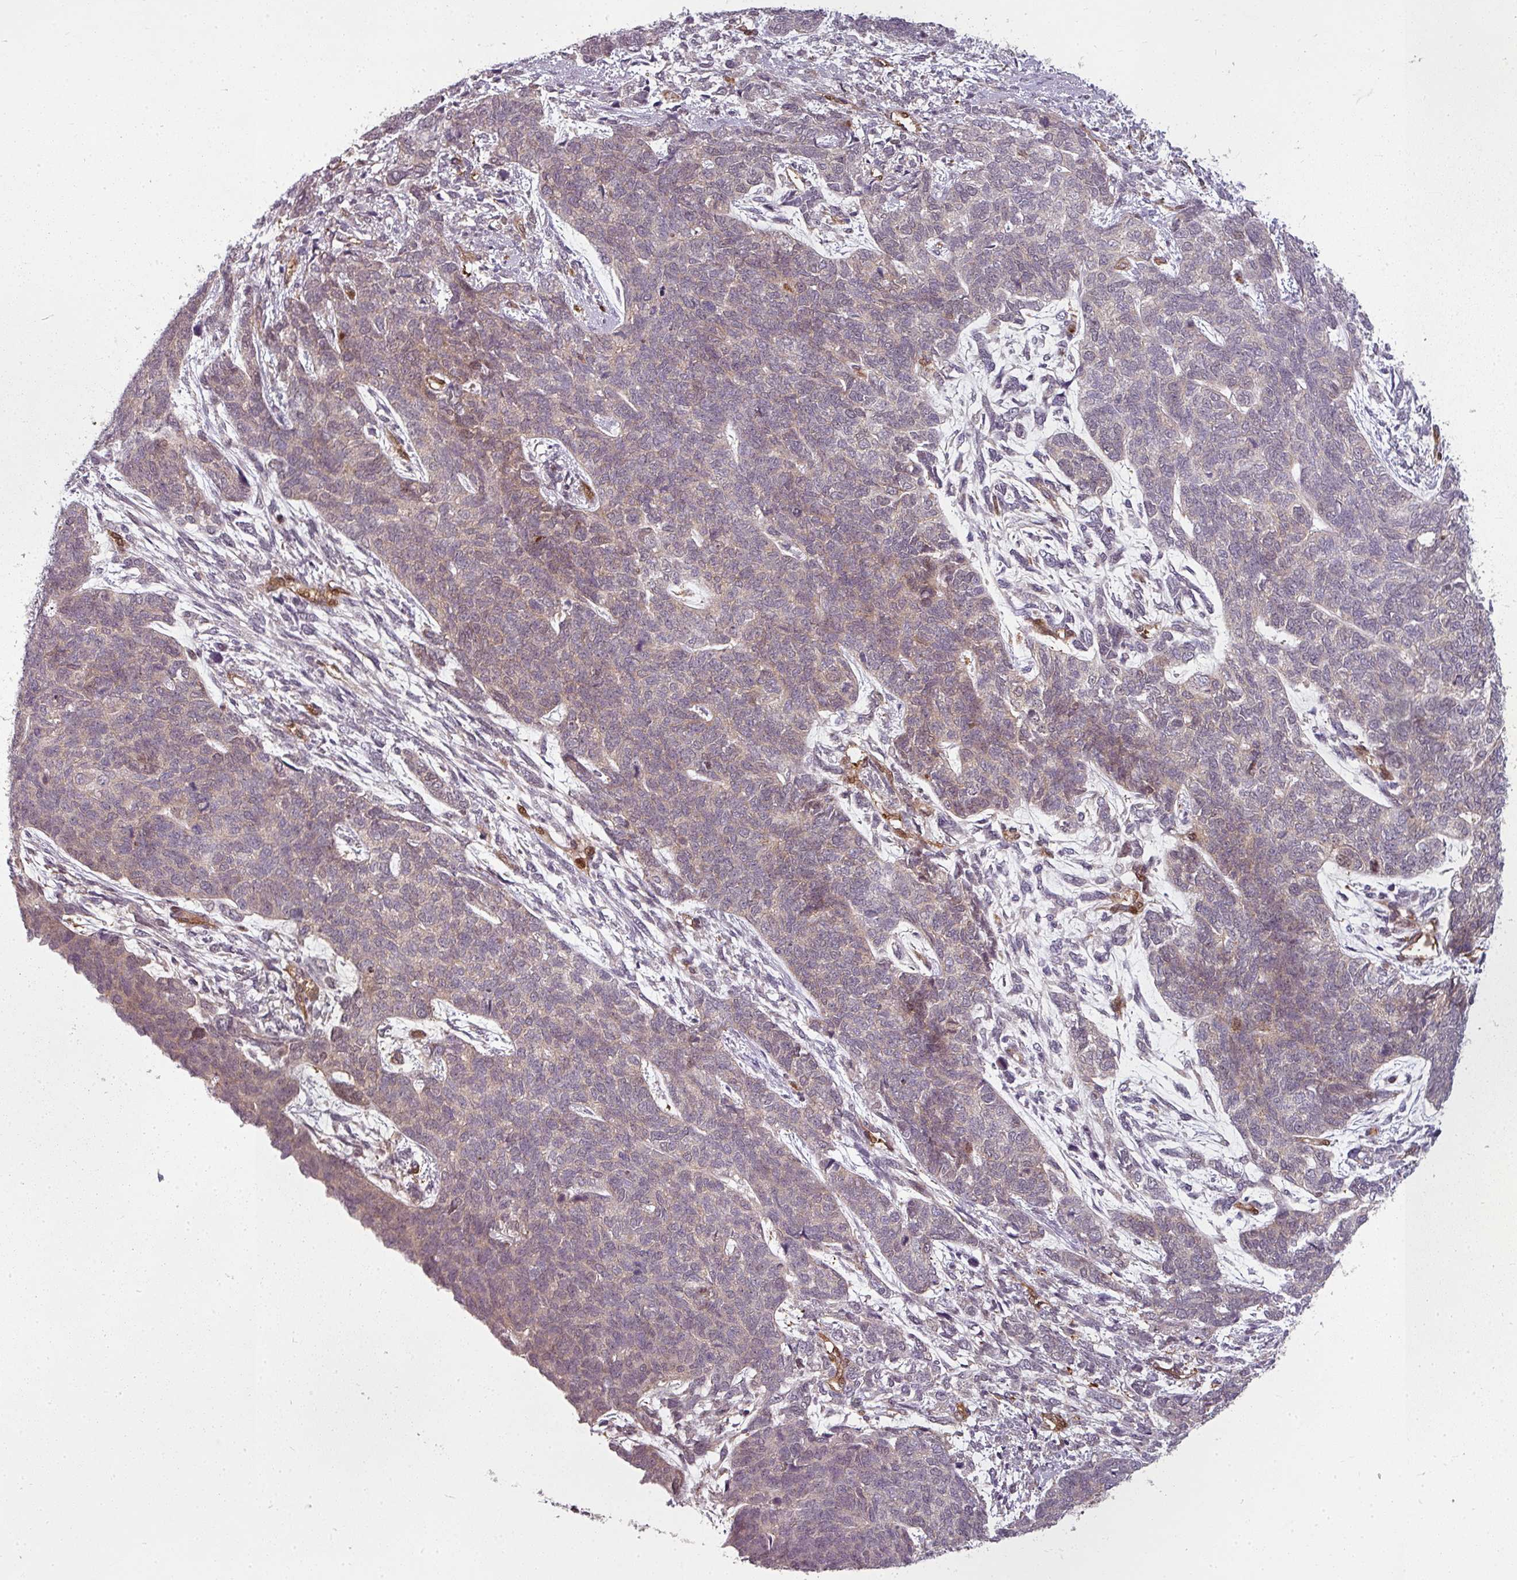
{"staining": {"intensity": "weak", "quantity": "<25%", "location": "cytoplasmic/membranous"}, "tissue": "cervical cancer", "cell_type": "Tumor cells", "image_type": "cancer", "snomed": [{"axis": "morphology", "description": "Squamous cell carcinoma, NOS"}, {"axis": "topography", "description": "Cervix"}], "caption": "A micrograph of cervical cancer stained for a protein exhibits no brown staining in tumor cells.", "gene": "CLIC1", "patient": {"sex": "female", "age": 63}}